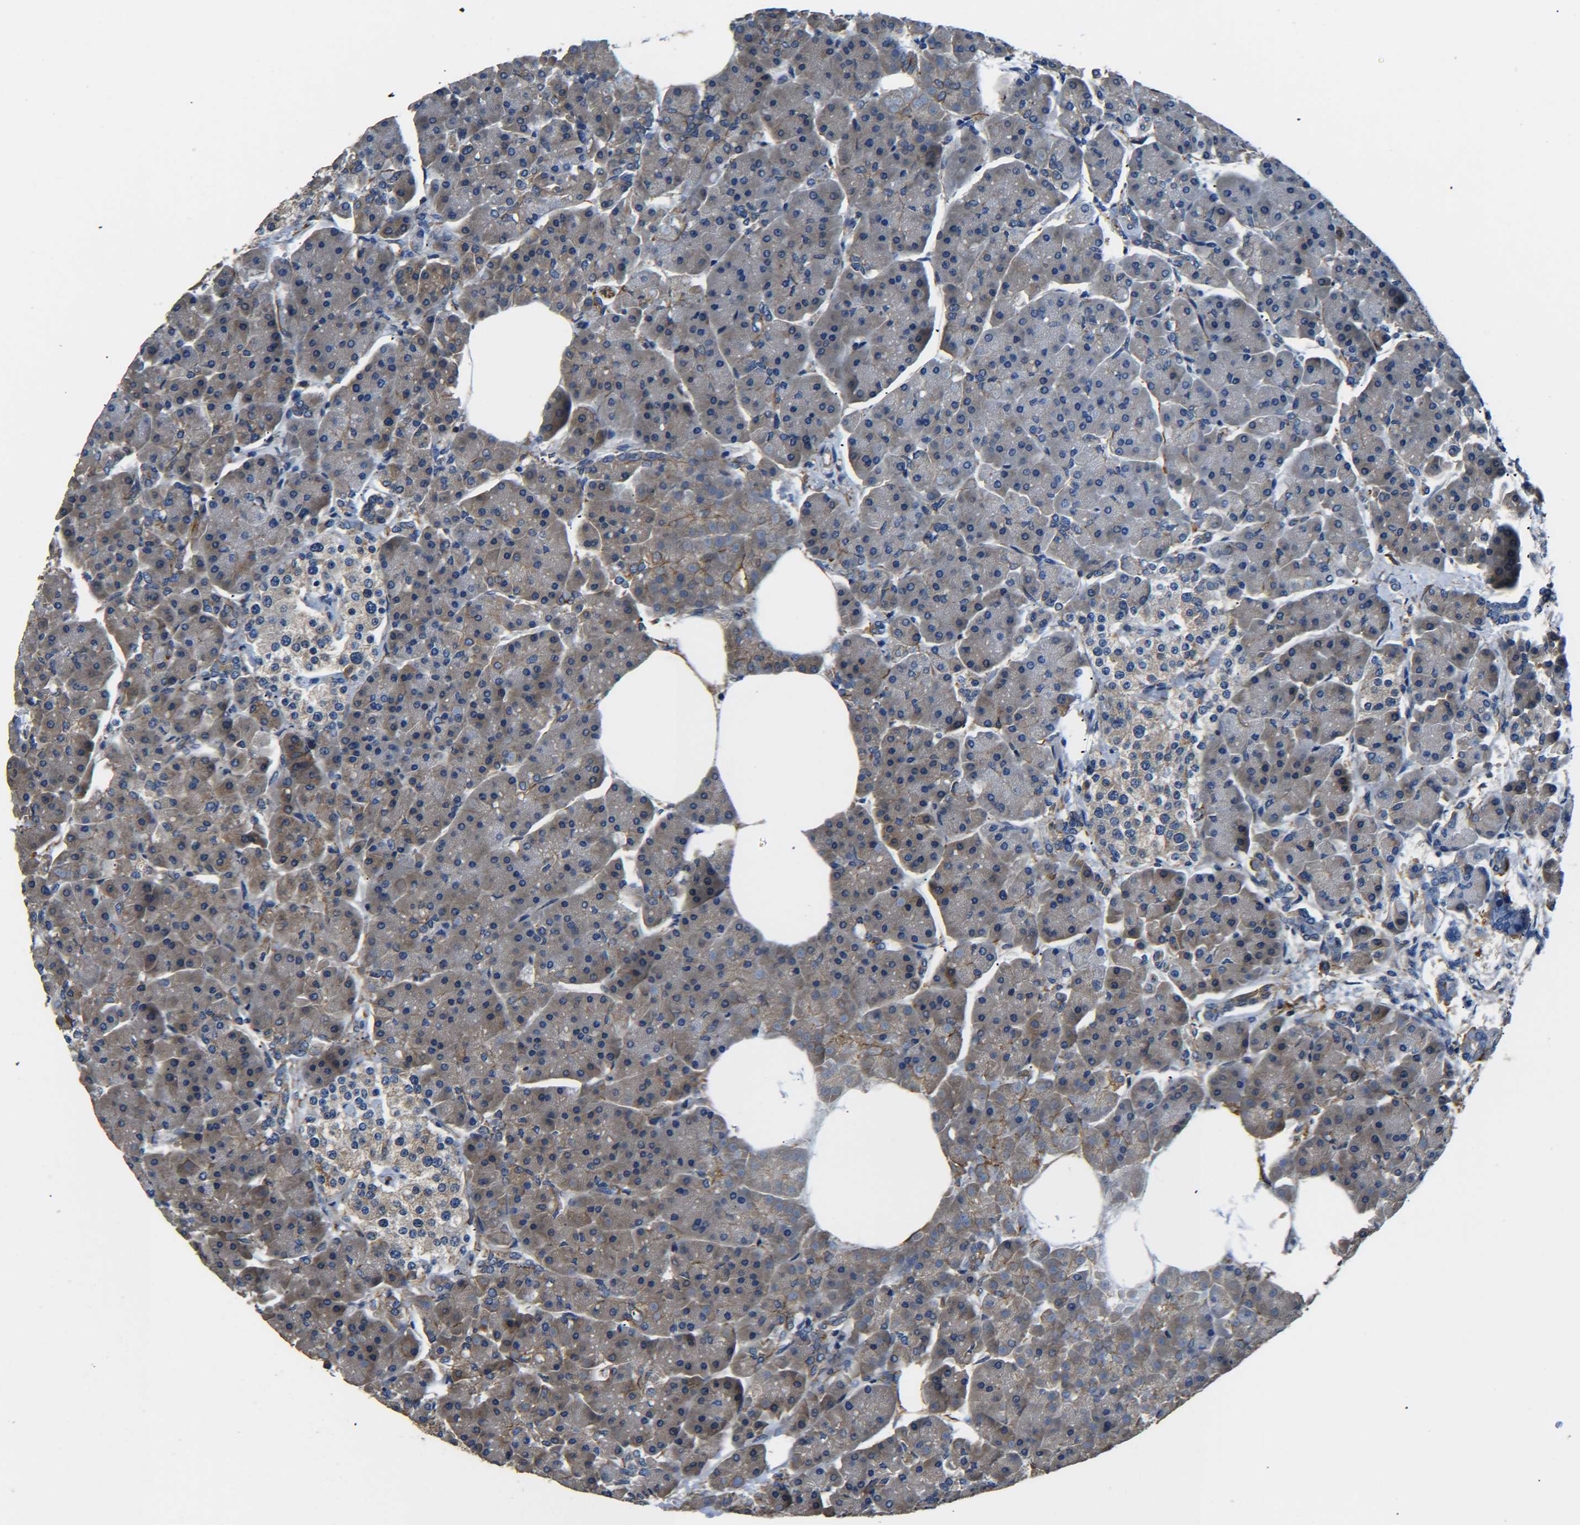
{"staining": {"intensity": "moderate", "quantity": "25%-75%", "location": "cytoplasmic/membranous"}, "tissue": "pancreas", "cell_type": "Exocrine glandular cells", "image_type": "normal", "snomed": [{"axis": "morphology", "description": "Normal tissue, NOS"}, {"axis": "topography", "description": "Pancreas"}], "caption": "This image shows immunohistochemistry (IHC) staining of normal human pancreas, with medium moderate cytoplasmic/membranous expression in approximately 25%-75% of exocrine glandular cells.", "gene": "TUBB", "patient": {"sex": "female", "age": 70}}